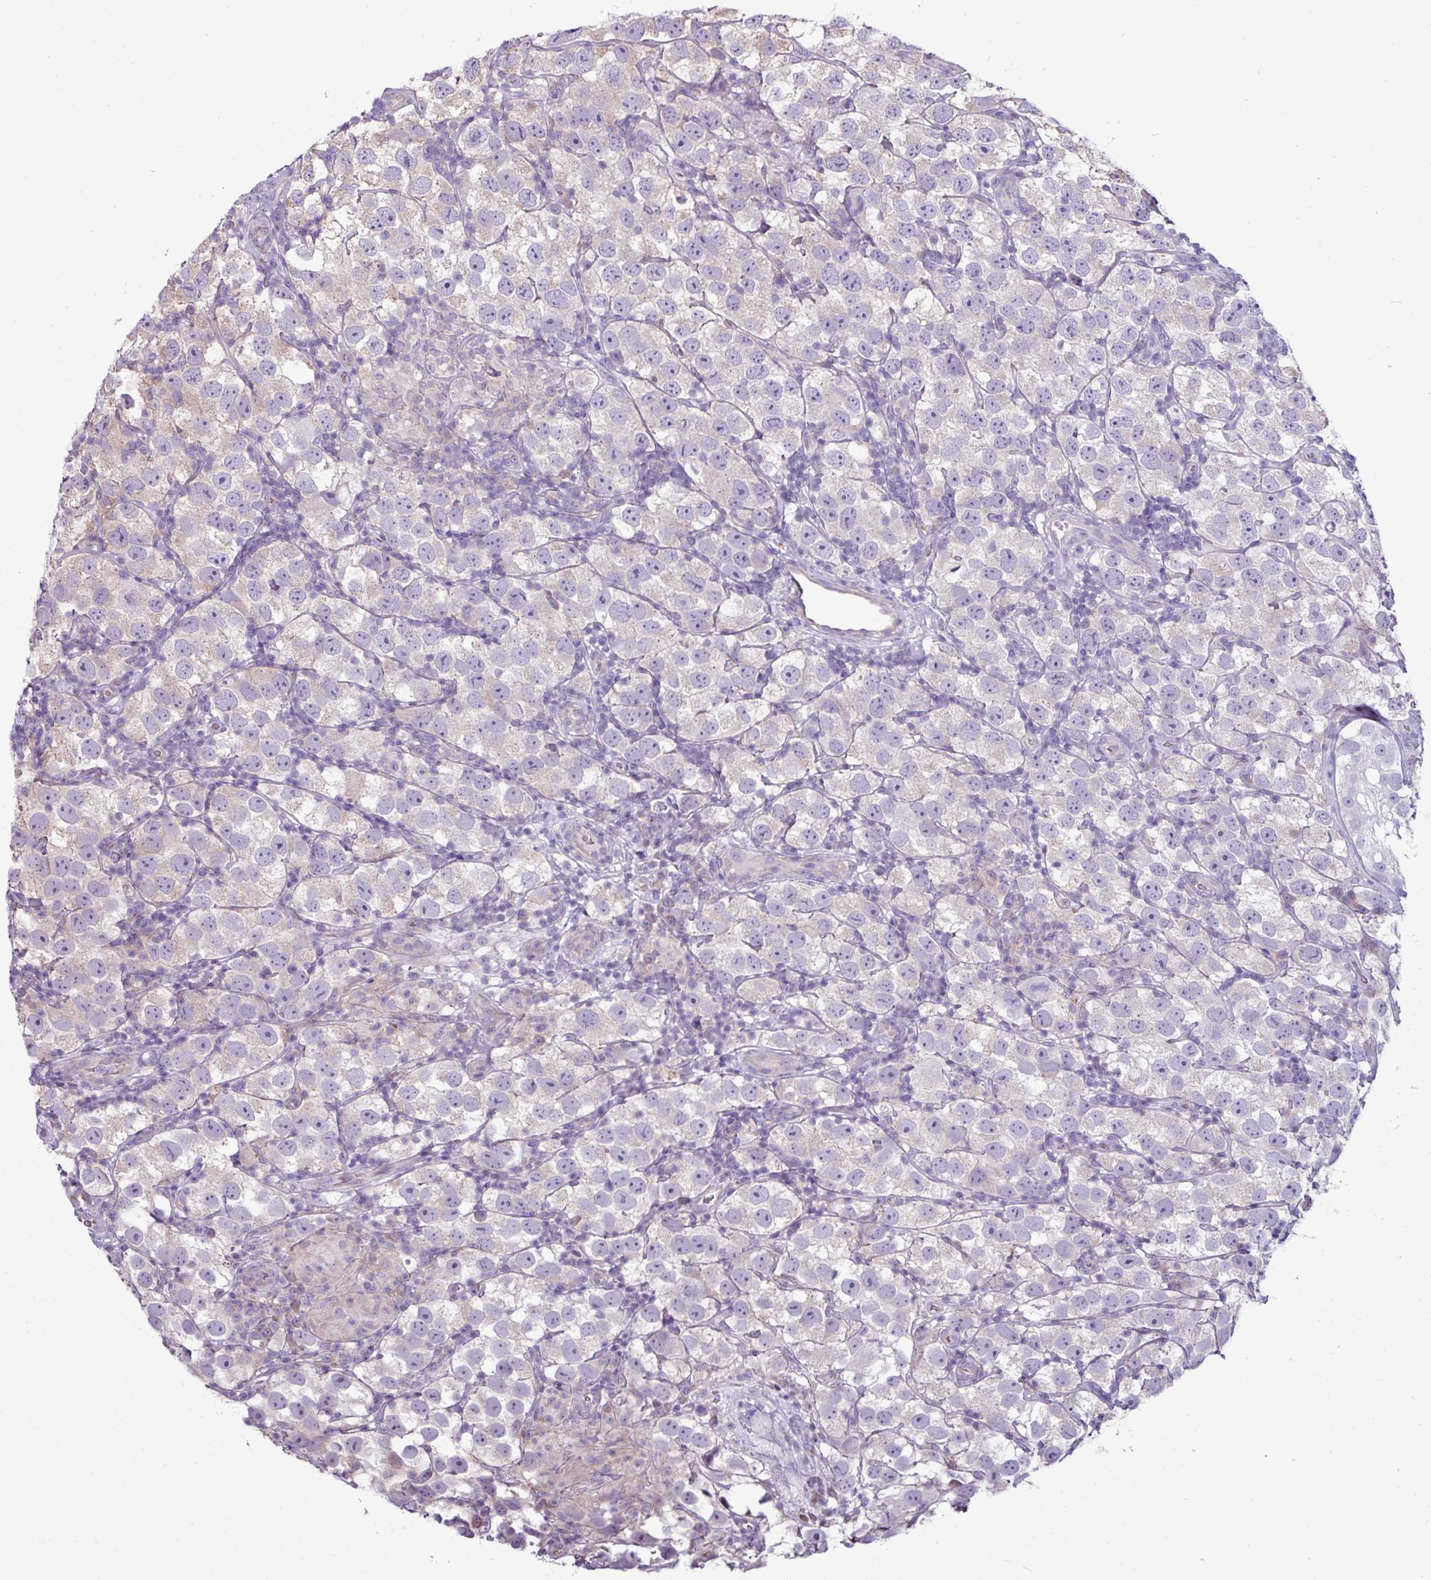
{"staining": {"intensity": "negative", "quantity": "none", "location": "none"}, "tissue": "testis cancer", "cell_type": "Tumor cells", "image_type": "cancer", "snomed": [{"axis": "morphology", "description": "Seminoma, NOS"}, {"axis": "topography", "description": "Testis"}], "caption": "Immunohistochemistry of seminoma (testis) shows no staining in tumor cells. (Immunohistochemistry (ihc), brightfield microscopy, high magnification).", "gene": "AGAP5", "patient": {"sex": "male", "age": 26}}